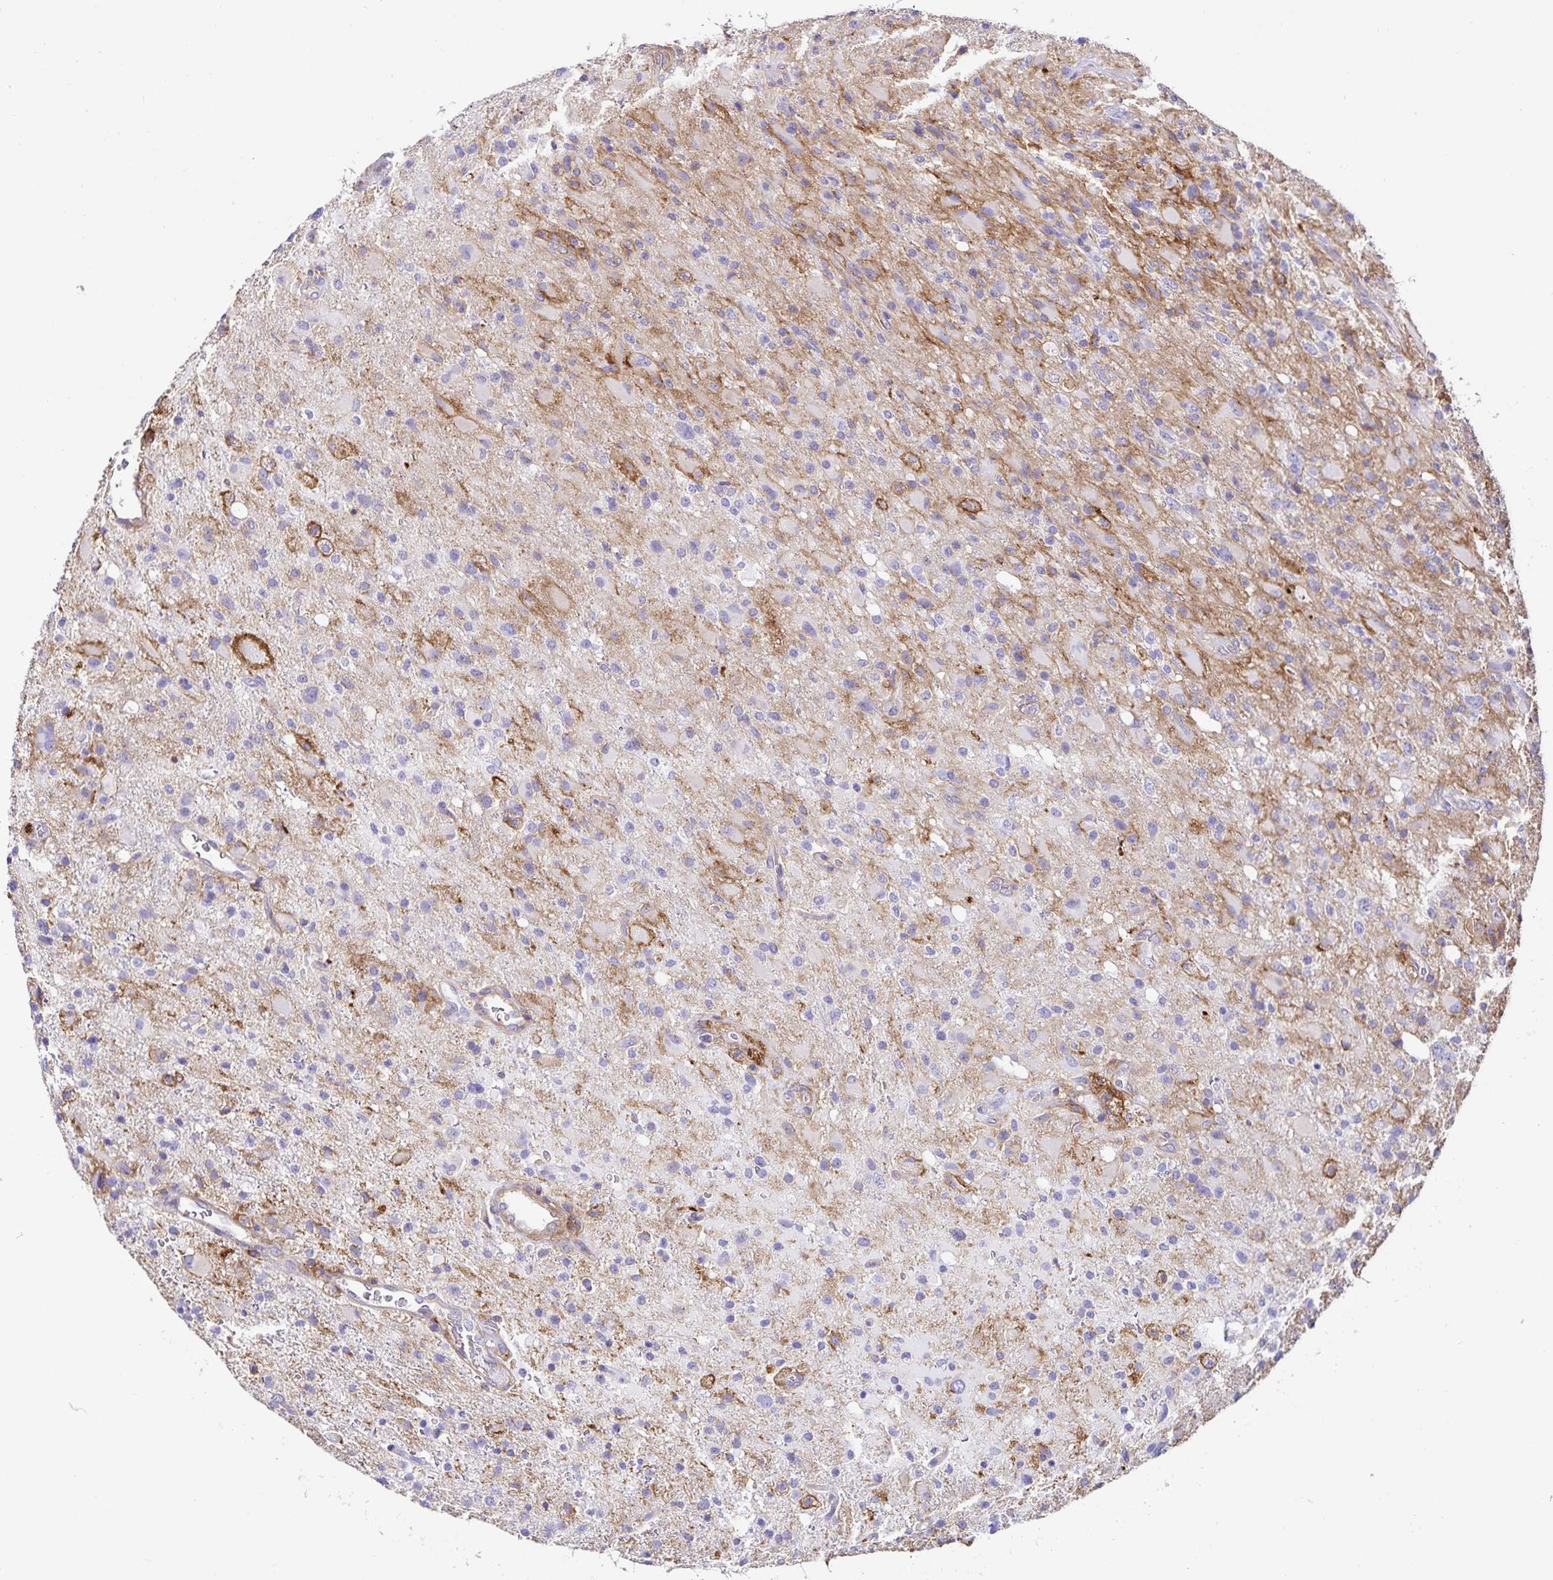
{"staining": {"intensity": "weak", "quantity": "<25%", "location": "cytoplasmic/membranous"}, "tissue": "glioma", "cell_type": "Tumor cells", "image_type": "cancer", "snomed": [{"axis": "morphology", "description": "Glioma, malignant, High grade"}, {"axis": "topography", "description": "Brain"}], "caption": "Photomicrograph shows no protein positivity in tumor cells of malignant glioma (high-grade) tissue. (DAB immunohistochemistry (IHC) visualized using brightfield microscopy, high magnification).", "gene": "ANXA2", "patient": {"sex": "male", "age": 53}}